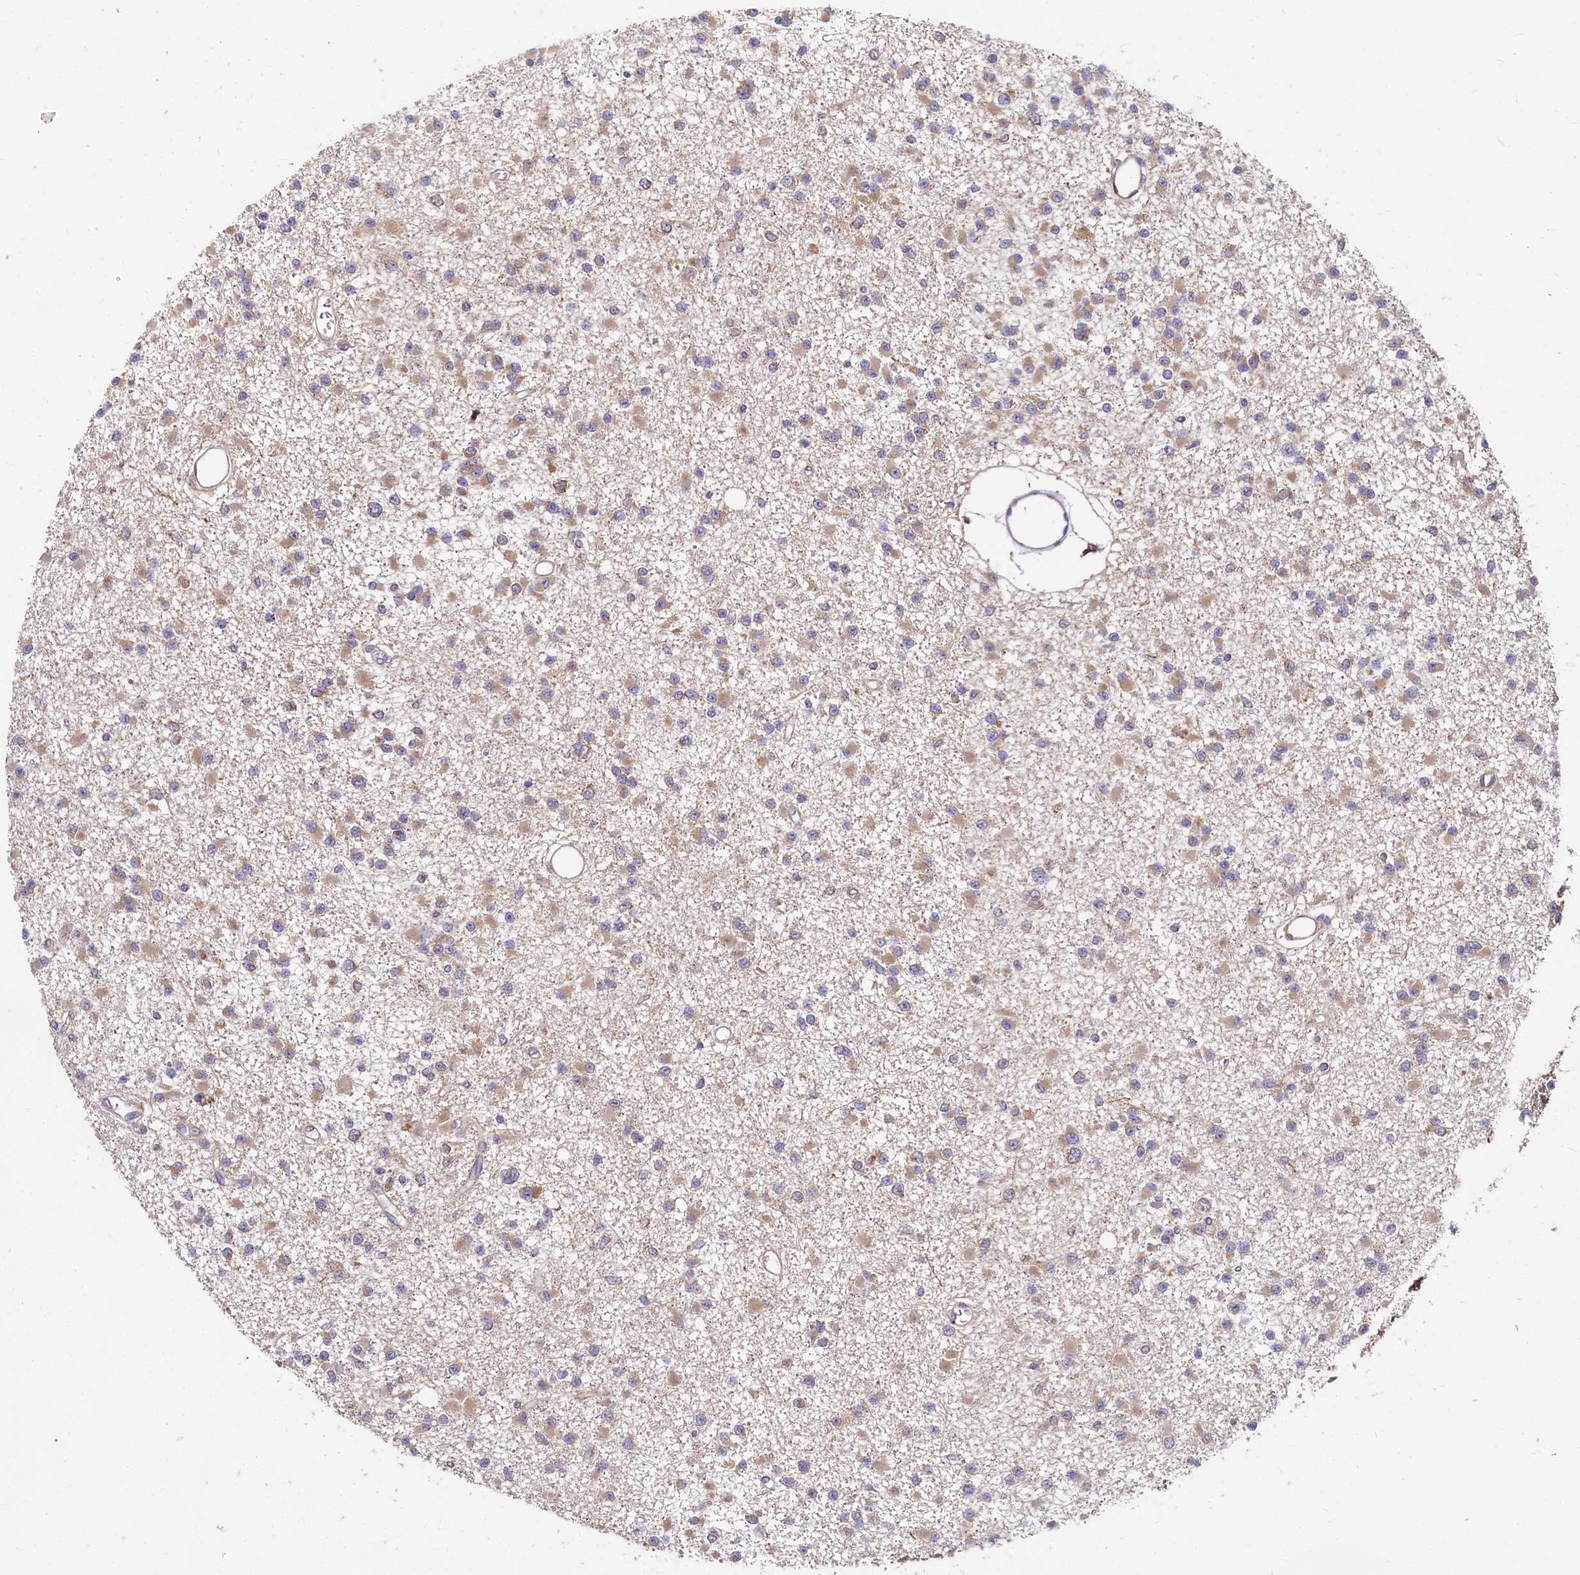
{"staining": {"intensity": "moderate", "quantity": ">75%", "location": "cytoplasmic/membranous"}, "tissue": "glioma", "cell_type": "Tumor cells", "image_type": "cancer", "snomed": [{"axis": "morphology", "description": "Glioma, malignant, Low grade"}, {"axis": "topography", "description": "Brain"}], "caption": "A micrograph of human glioma stained for a protein exhibits moderate cytoplasmic/membranous brown staining in tumor cells. Using DAB (3,3'-diaminobenzidine) (brown) and hematoxylin (blue) stains, captured at high magnification using brightfield microscopy.", "gene": "EIF2B2", "patient": {"sex": "female", "age": 22}}